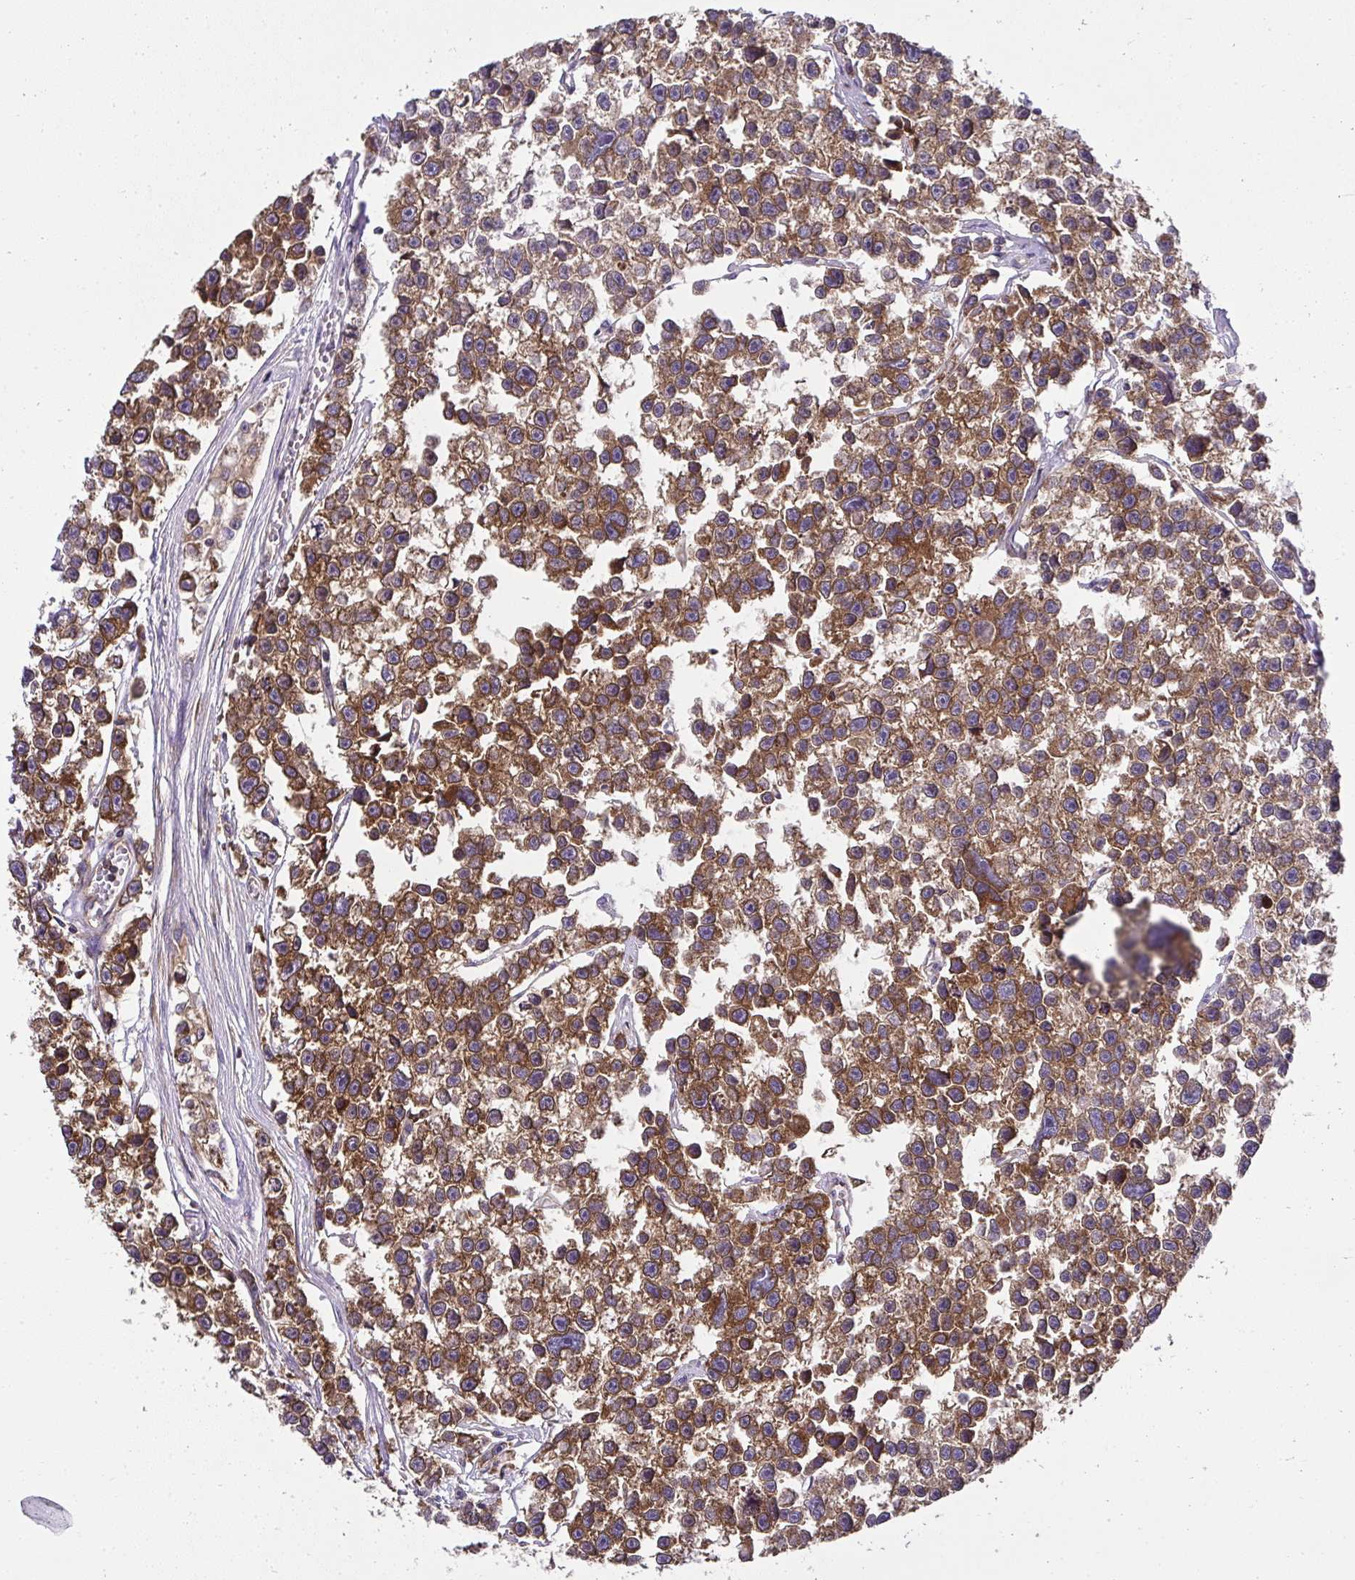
{"staining": {"intensity": "strong", "quantity": ">75%", "location": "cytoplasmic/membranous"}, "tissue": "testis cancer", "cell_type": "Tumor cells", "image_type": "cancer", "snomed": [{"axis": "morphology", "description": "Seminoma, NOS"}, {"axis": "topography", "description": "Testis"}], "caption": "Protein expression analysis of human seminoma (testis) reveals strong cytoplasmic/membranous expression in about >75% of tumor cells. Nuclei are stained in blue.", "gene": "RPS7", "patient": {"sex": "male", "age": 26}}